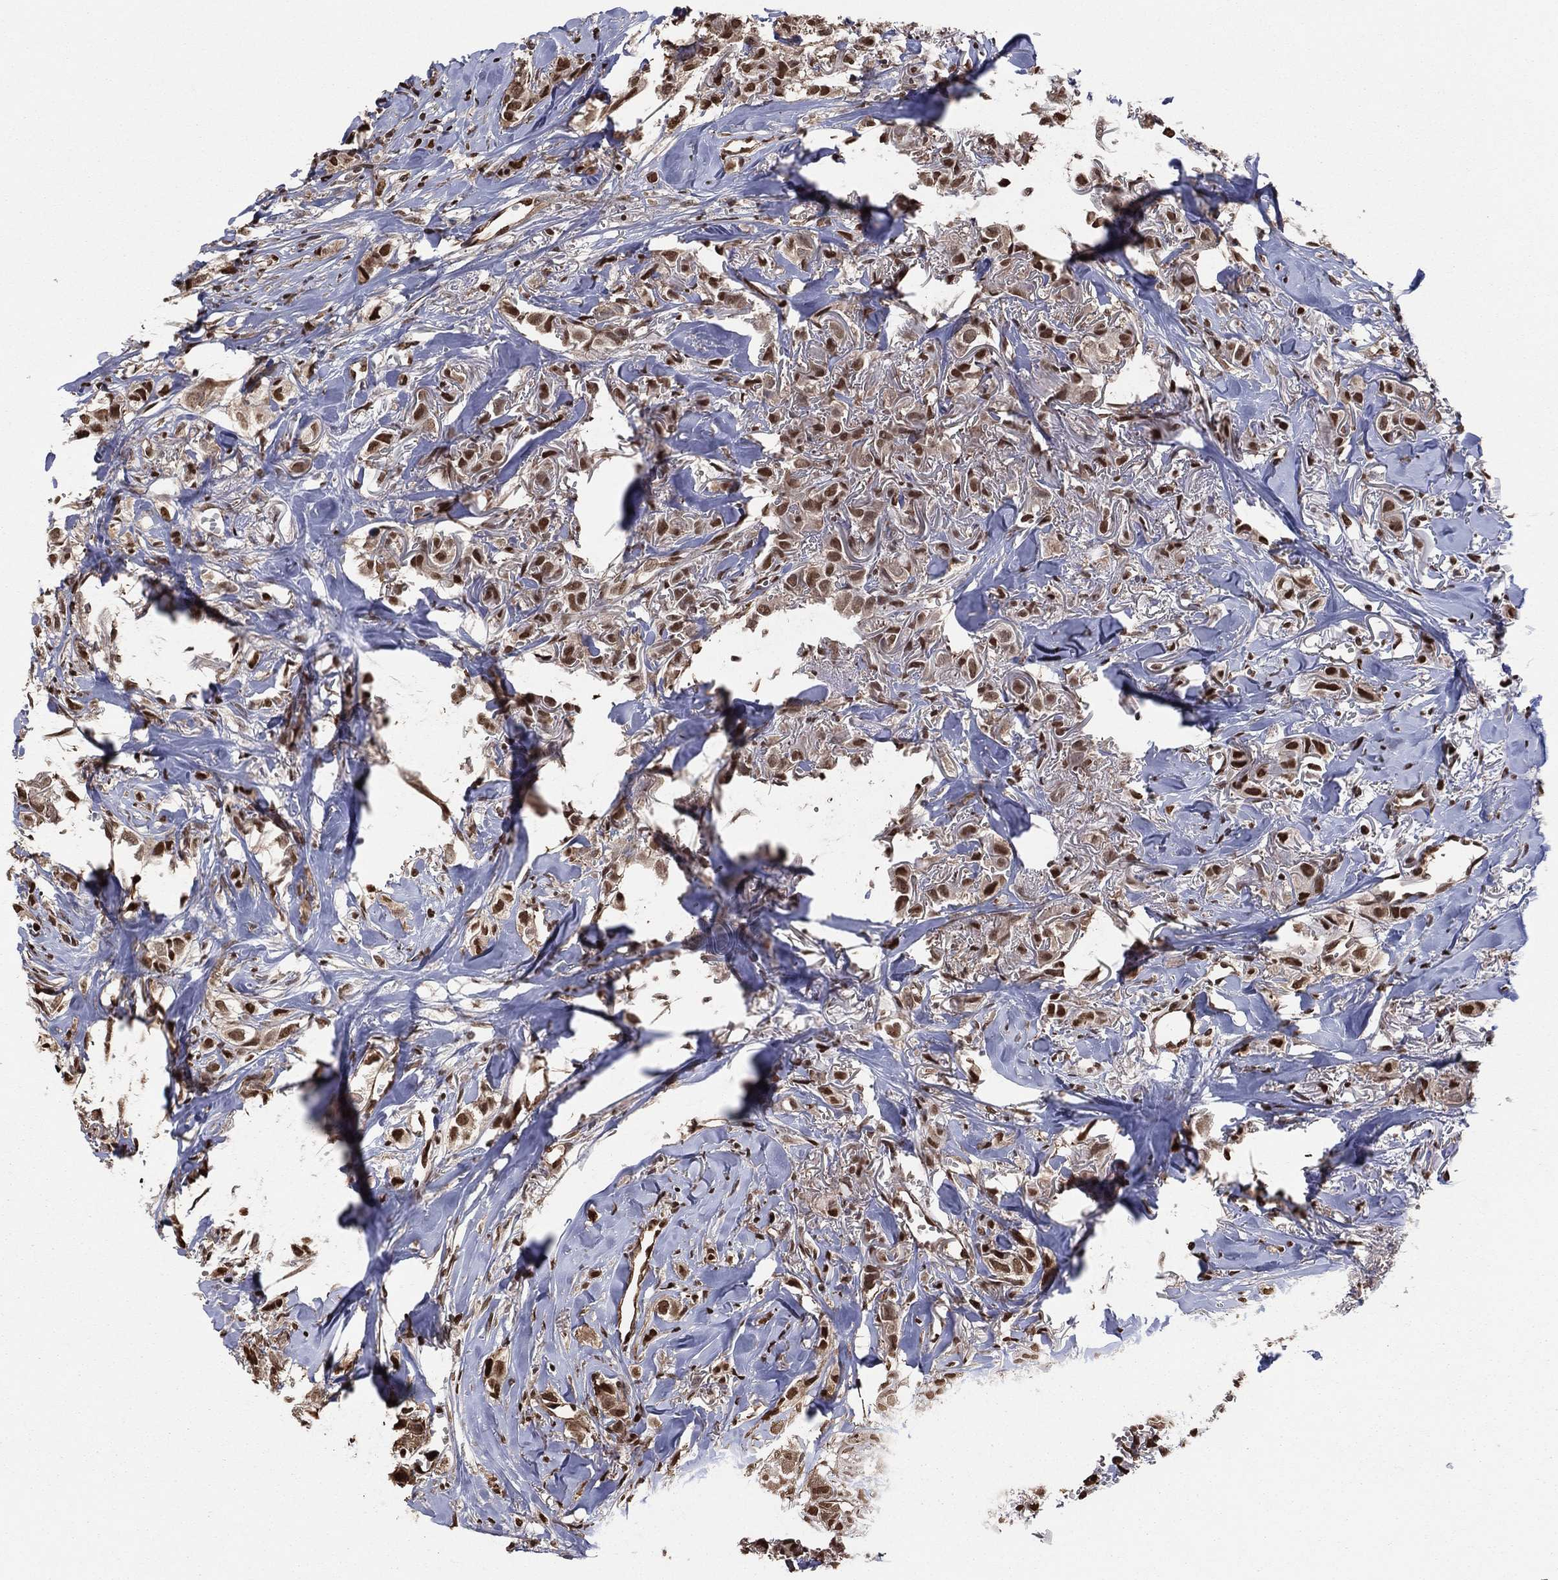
{"staining": {"intensity": "strong", "quantity": "25%-75%", "location": "nuclear"}, "tissue": "breast cancer", "cell_type": "Tumor cells", "image_type": "cancer", "snomed": [{"axis": "morphology", "description": "Duct carcinoma"}, {"axis": "topography", "description": "Breast"}], "caption": "Intraductal carcinoma (breast) stained with immunohistochemistry displays strong nuclear positivity in approximately 25%-75% of tumor cells. (DAB (3,3'-diaminobenzidine) IHC, brown staining for protein, blue staining for nuclei).", "gene": "GAPDH", "patient": {"sex": "female", "age": 85}}